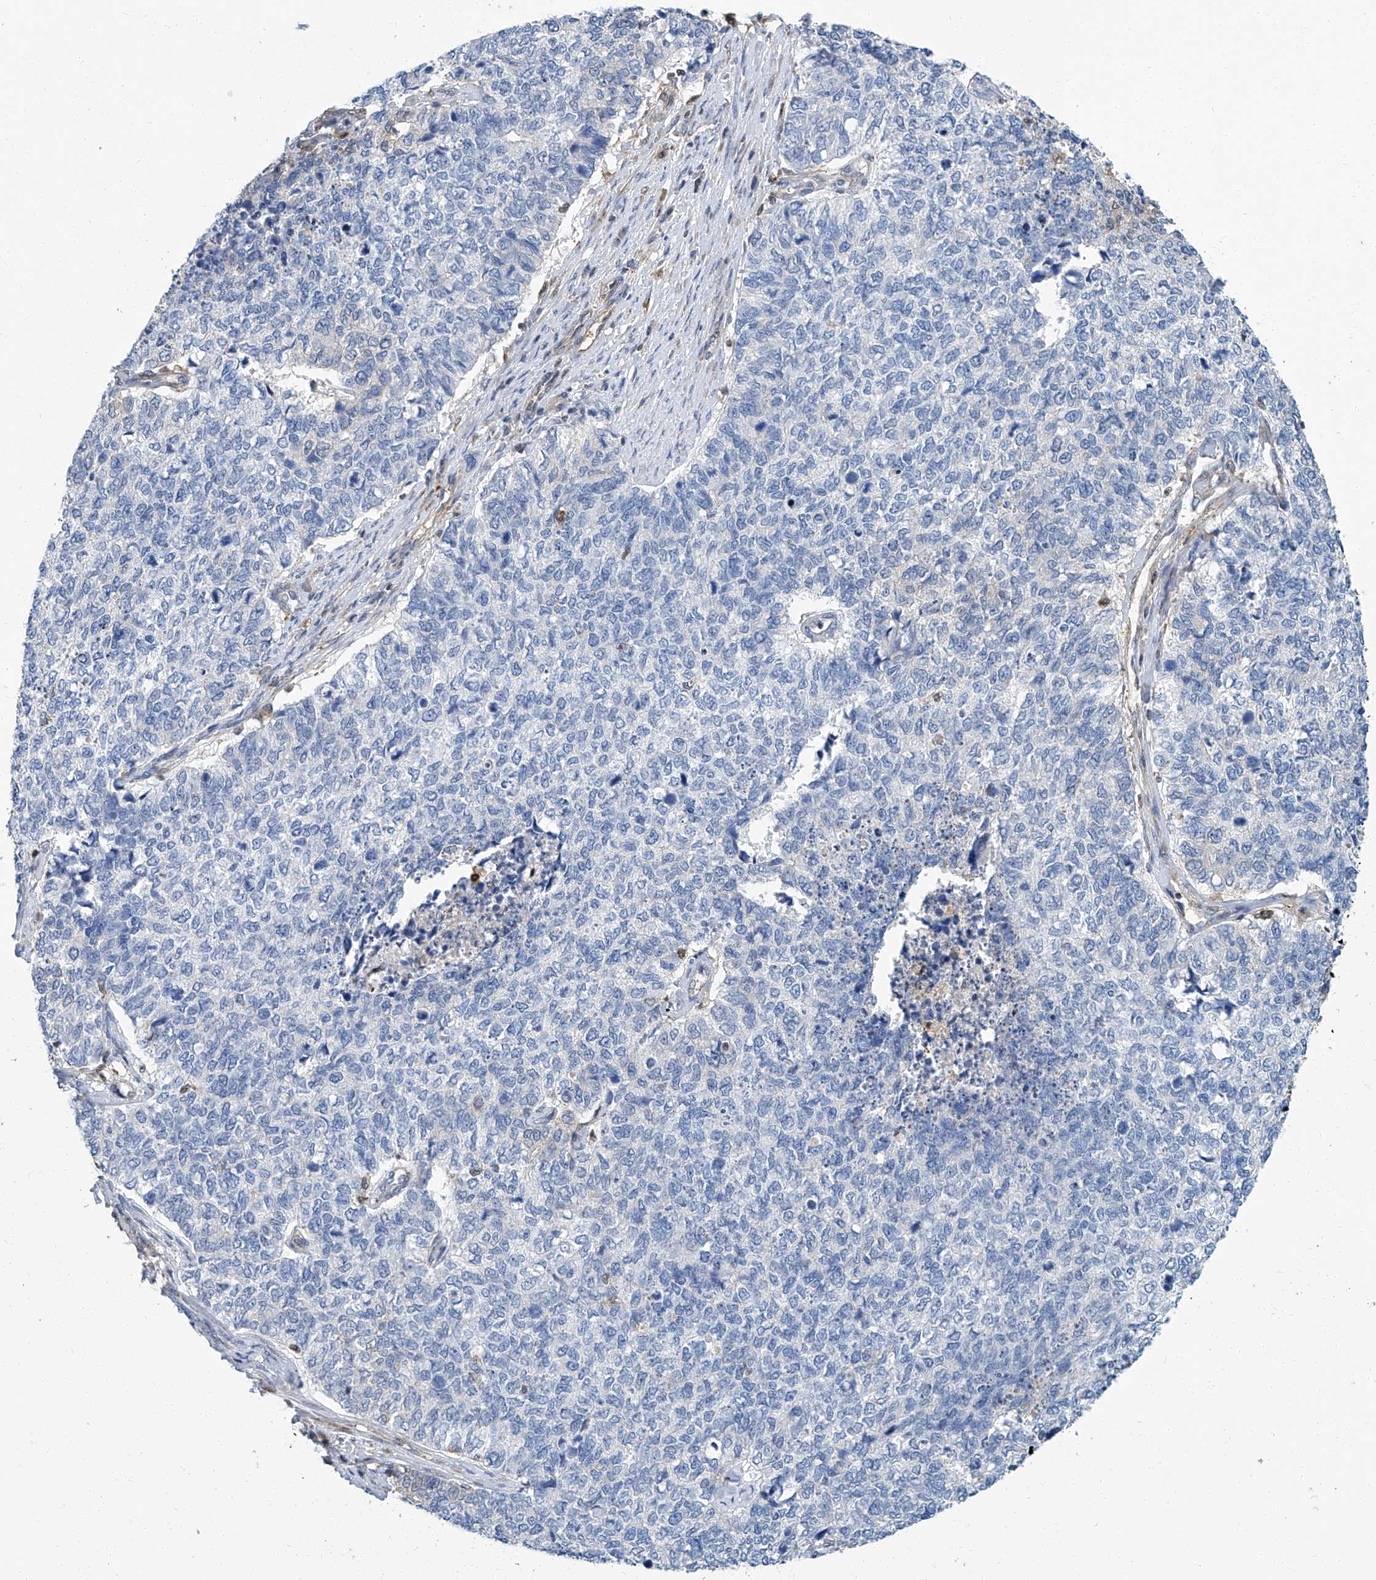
{"staining": {"intensity": "negative", "quantity": "none", "location": "none"}, "tissue": "cervical cancer", "cell_type": "Tumor cells", "image_type": "cancer", "snomed": [{"axis": "morphology", "description": "Squamous cell carcinoma, NOS"}, {"axis": "topography", "description": "Cervix"}], "caption": "Immunohistochemistry (IHC) micrograph of human cervical cancer stained for a protein (brown), which reveals no positivity in tumor cells.", "gene": "PSMB10", "patient": {"sex": "female", "age": 63}}